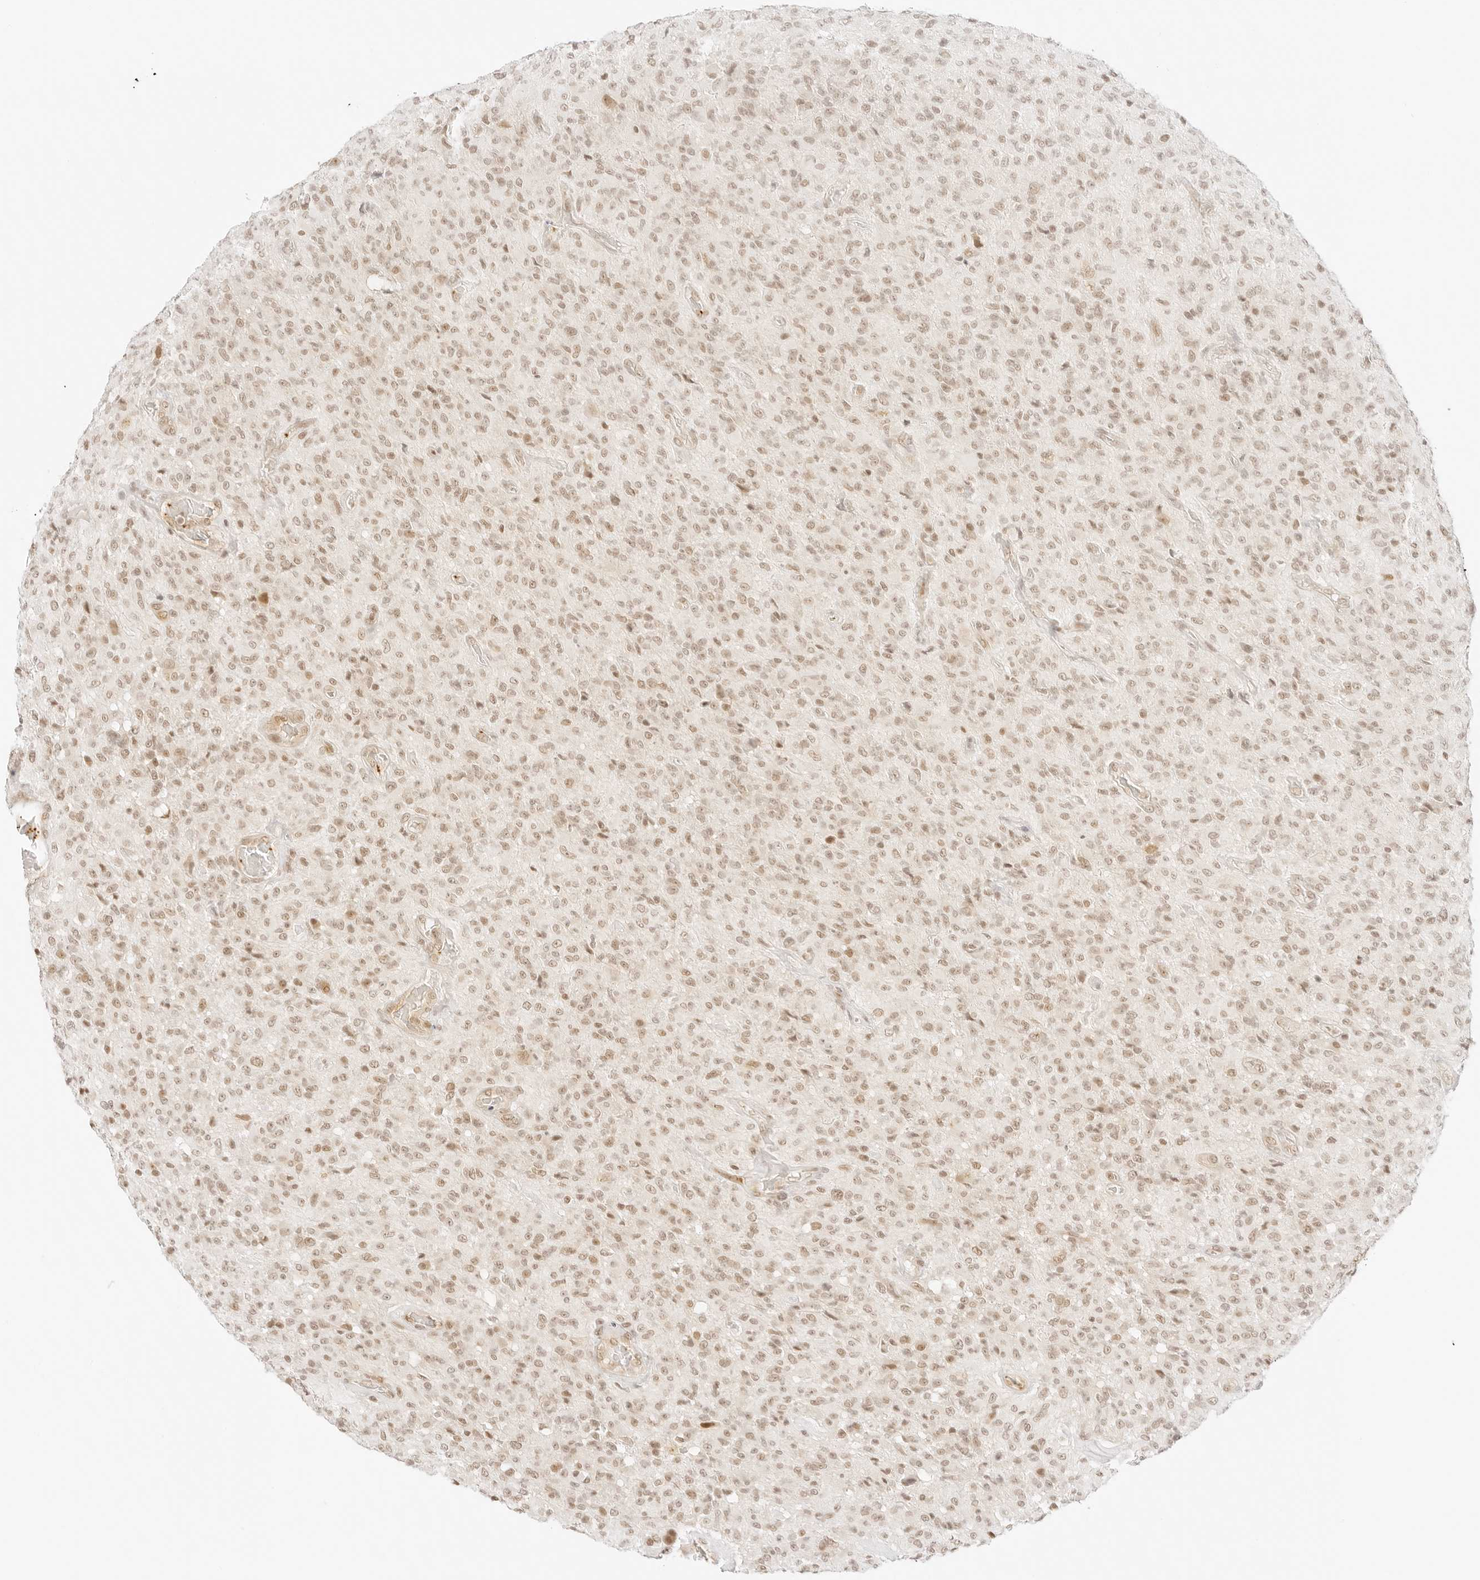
{"staining": {"intensity": "moderate", "quantity": "25%-75%", "location": "nuclear"}, "tissue": "glioma", "cell_type": "Tumor cells", "image_type": "cancer", "snomed": [{"axis": "morphology", "description": "Glioma, malignant, High grade"}, {"axis": "topography", "description": "Brain"}], "caption": "The immunohistochemical stain highlights moderate nuclear positivity in tumor cells of malignant high-grade glioma tissue. (DAB (3,3'-diaminobenzidine) = brown stain, brightfield microscopy at high magnification).", "gene": "GNAS", "patient": {"sex": "female", "age": 57}}